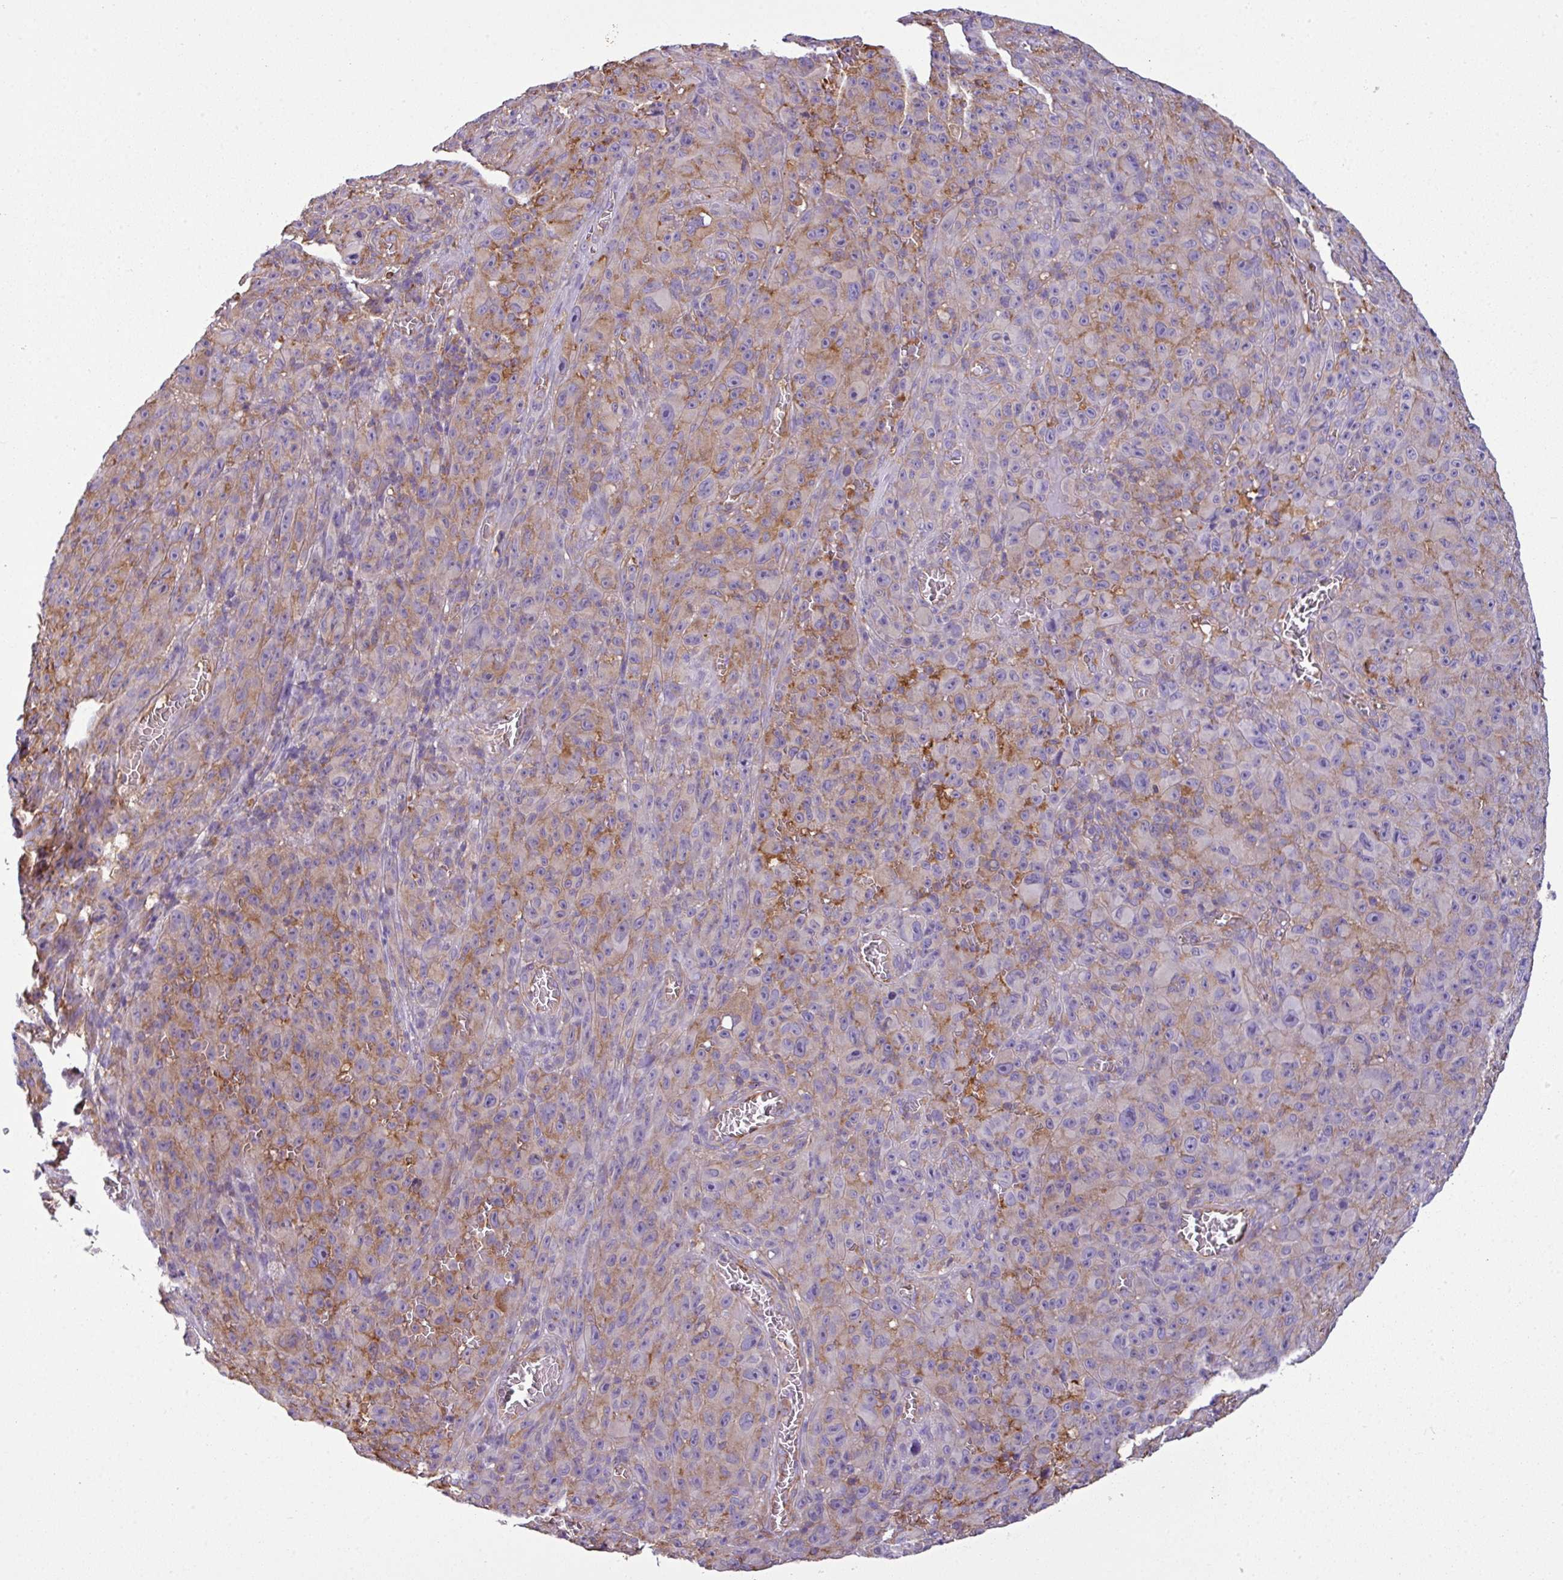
{"staining": {"intensity": "moderate", "quantity": "<25%", "location": "cytoplasmic/membranous"}, "tissue": "melanoma", "cell_type": "Tumor cells", "image_type": "cancer", "snomed": [{"axis": "morphology", "description": "Malignant melanoma, NOS"}, {"axis": "topography", "description": "Skin"}], "caption": "An IHC photomicrograph of neoplastic tissue is shown. Protein staining in brown highlights moderate cytoplasmic/membranous positivity in malignant melanoma within tumor cells.", "gene": "XNDC1N", "patient": {"sex": "female", "age": 82}}